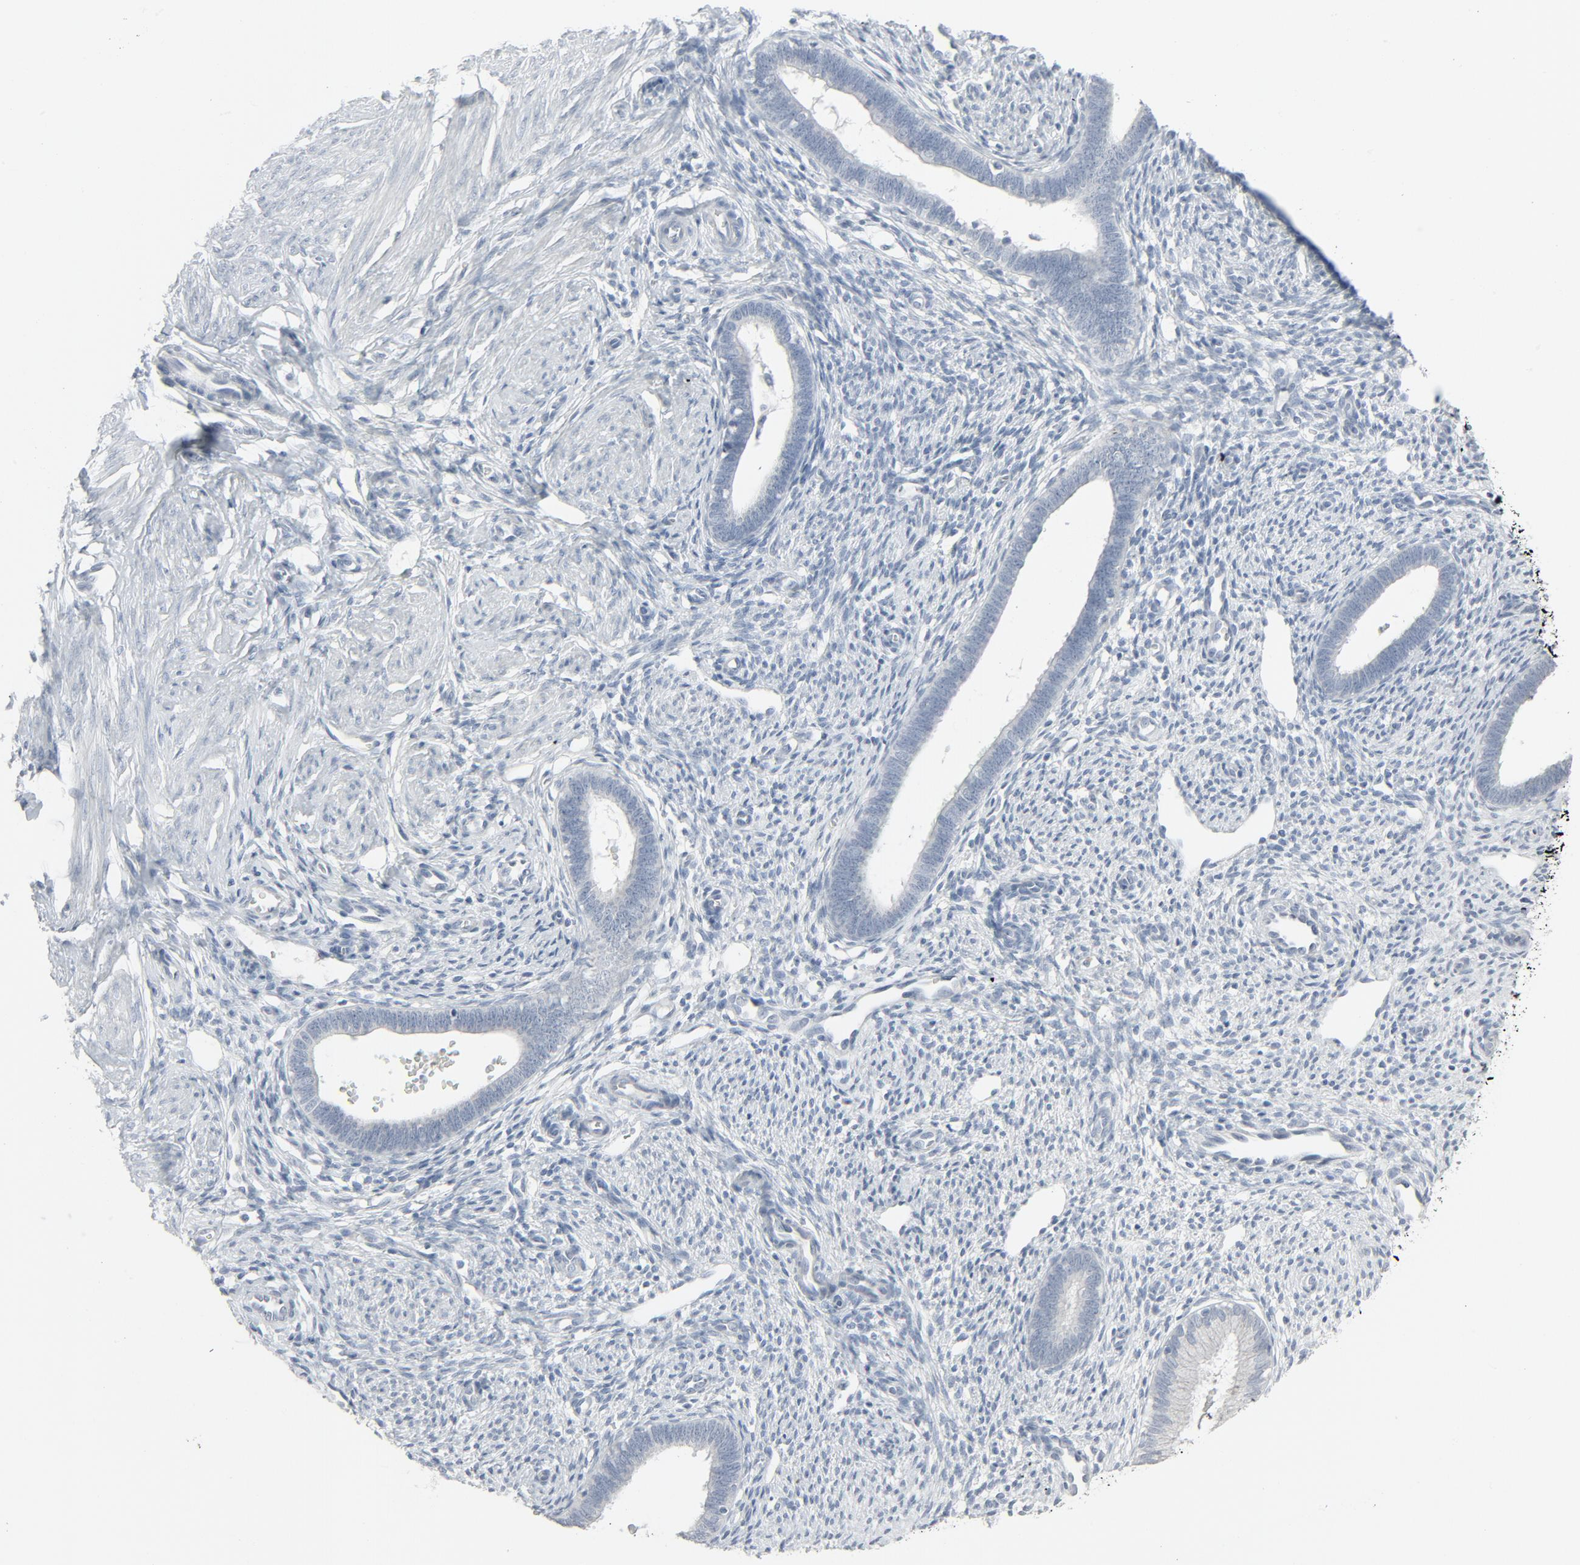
{"staining": {"intensity": "negative", "quantity": "none", "location": "none"}, "tissue": "endometrium", "cell_type": "Cells in endometrial stroma", "image_type": "normal", "snomed": [{"axis": "morphology", "description": "Normal tissue, NOS"}, {"axis": "topography", "description": "Endometrium"}], "caption": "This is an immunohistochemistry micrograph of unremarkable endometrium. There is no staining in cells in endometrial stroma.", "gene": "FGFR3", "patient": {"sex": "female", "age": 27}}